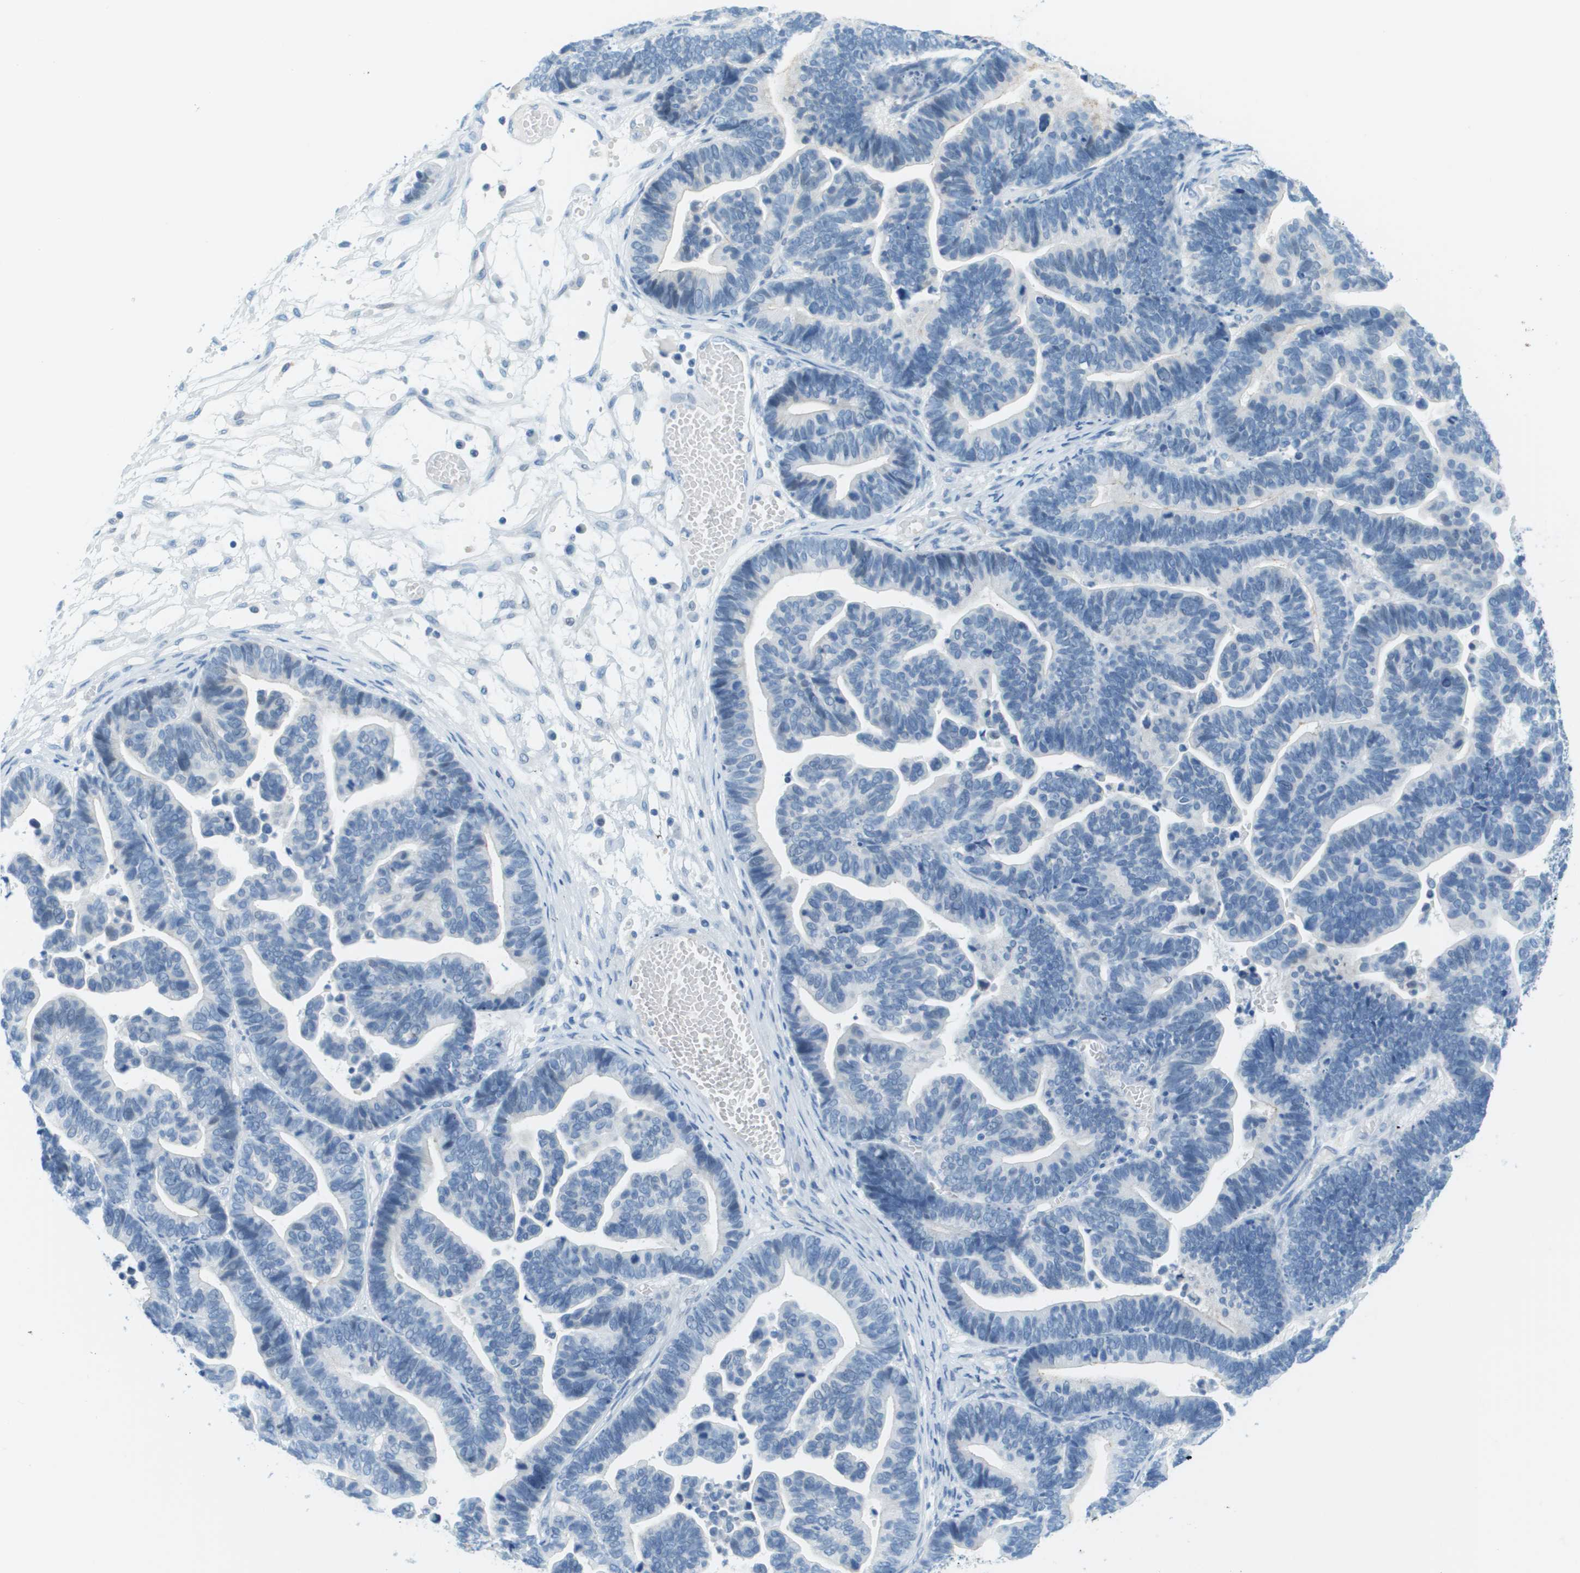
{"staining": {"intensity": "negative", "quantity": "none", "location": "none"}, "tissue": "ovarian cancer", "cell_type": "Tumor cells", "image_type": "cancer", "snomed": [{"axis": "morphology", "description": "Cystadenocarcinoma, serous, NOS"}, {"axis": "topography", "description": "Ovary"}], "caption": "A micrograph of ovarian cancer stained for a protein demonstrates no brown staining in tumor cells.", "gene": "CDHR2", "patient": {"sex": "female", "age": 56}}